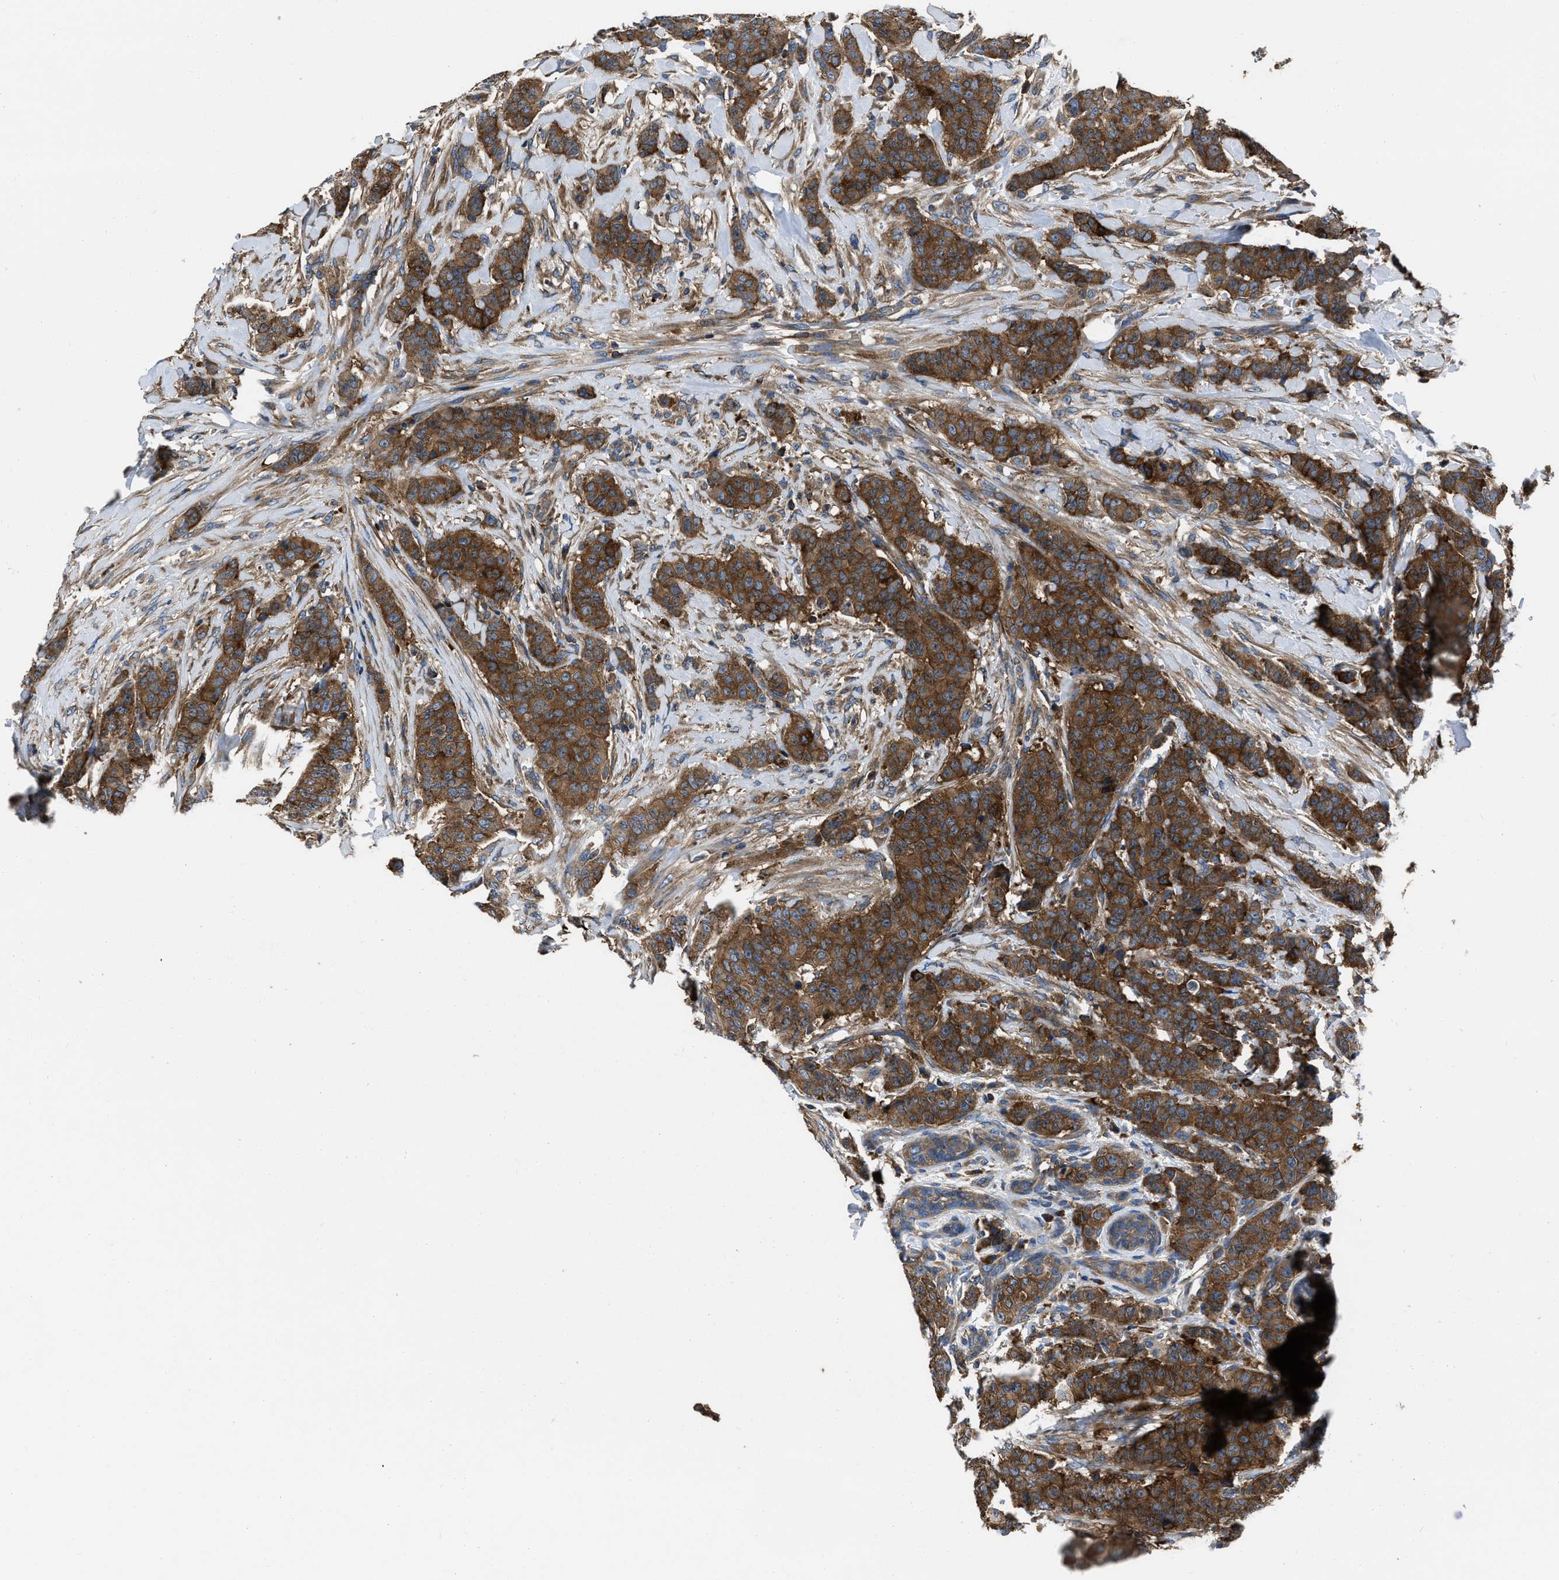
{"staining": {"intensity": "strong", "quantity": ">75%", "location": "cytoplasmic/membranous"}, "tissue": "breast cancer", "cell_type": "Tumor cells", "image_type": "cancer", "snomed": [{"axis": "morphology", "description": "Normal tissue, NOS"}, {"axis": "morphology", "description": "Duct carcinoma"}, {"axis": "topography", "description": "Breast"}], "caption": "Protein staining displays strong cytoplasmic/membranous staining in about >75% of tumor cells in breast cancer (infiltrating ductal carcinoma).", "gene": "YARS1", "patient": {"sex": "female", "age": 40}}